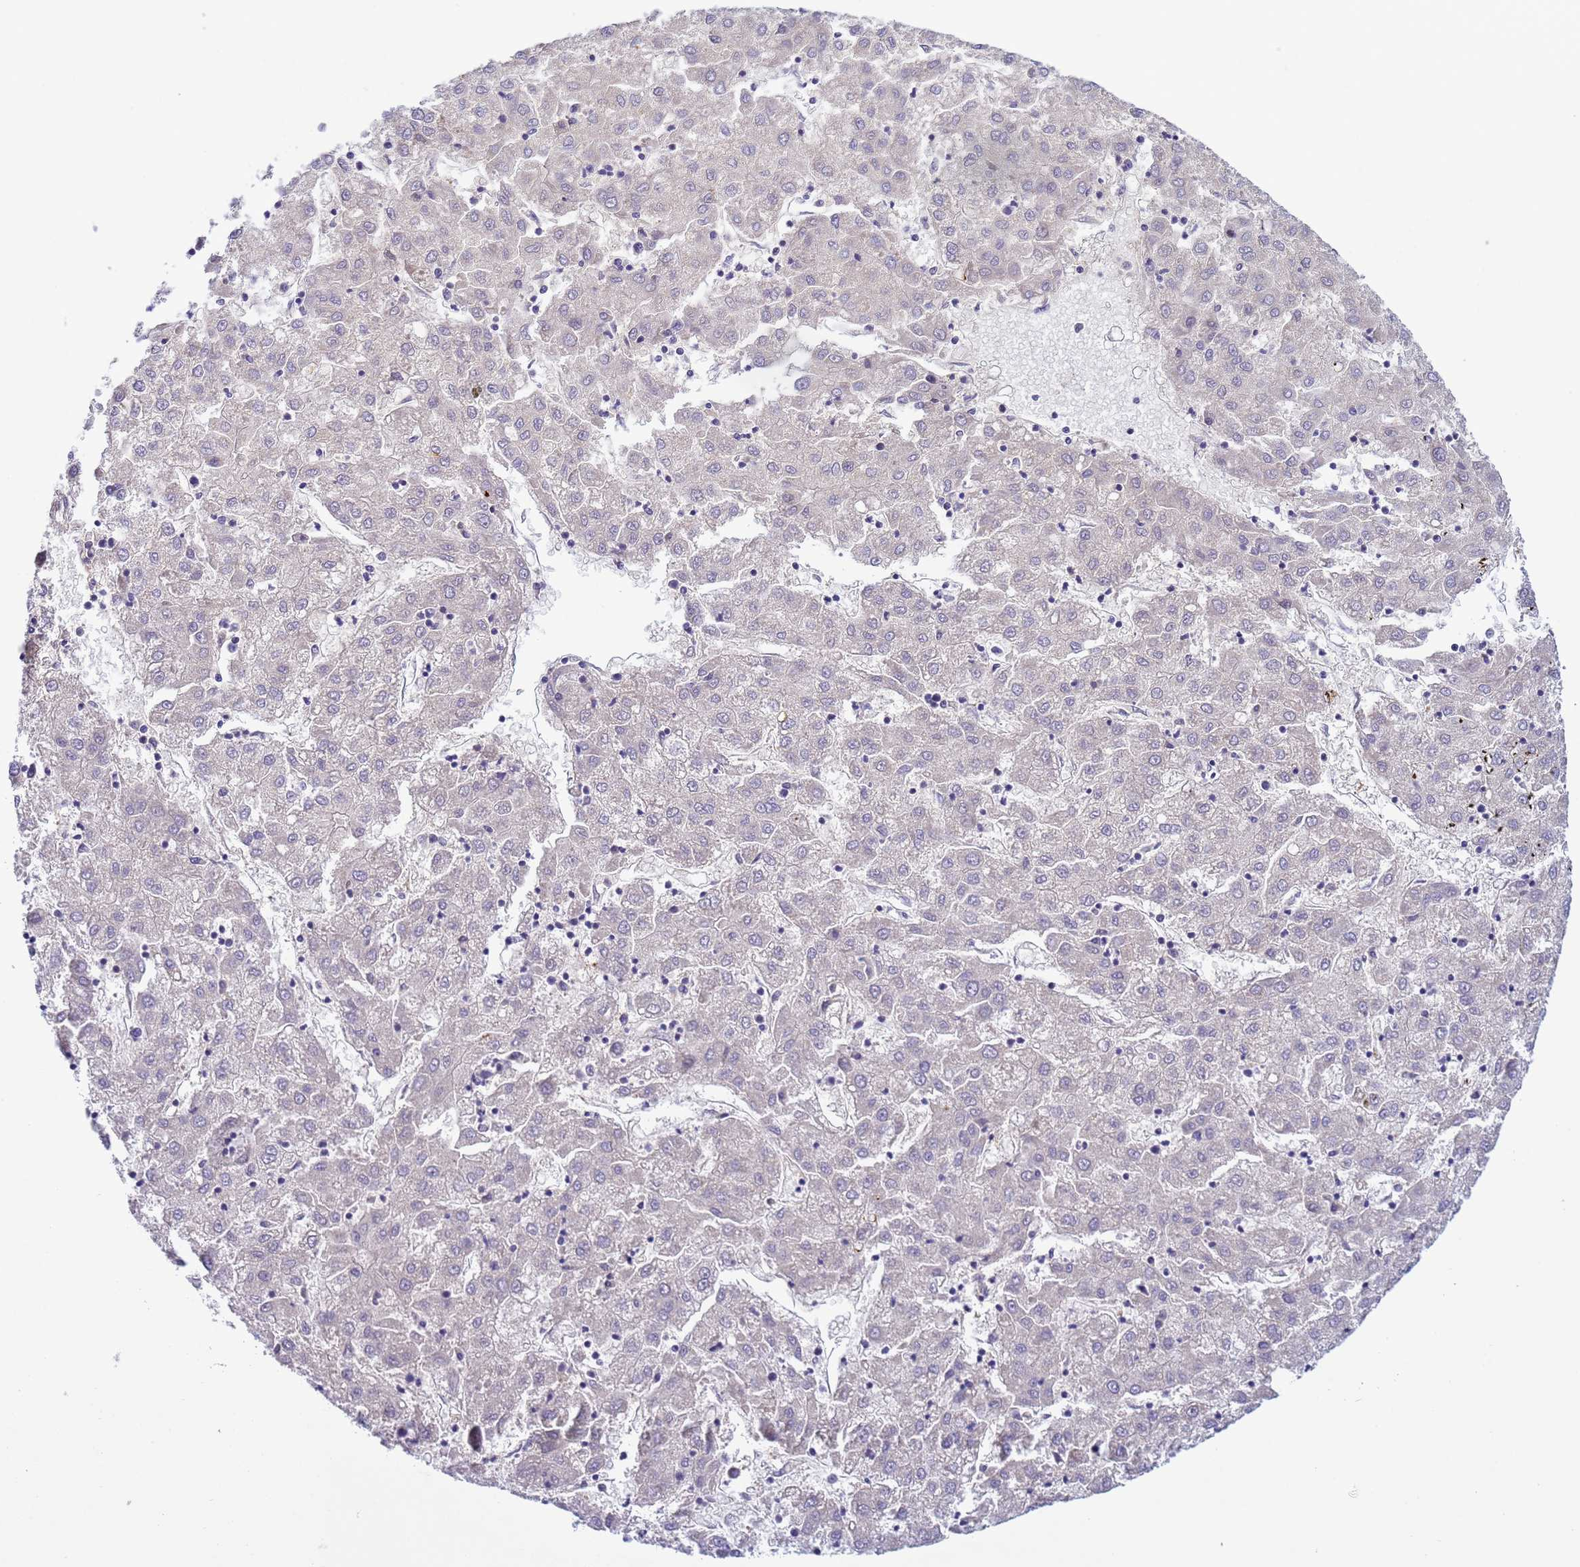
{"staining": {"intensity": "negative", "quantity": "none", "location": "none"}, "tissue": "liver cancer", "cell_type": "Tumor cells", "image_type": "cancer", "snomed": [{"axis": "morphology", "description": "Carcinoma, Hepatocellular, NOS"}, {"axis": "topography", "description": "Liver"}], "caption": "An immunohistochemistry (IHC) histopathology image of liver hepatocellular carcinoma is shown. There is no staining in tumor cells of liver hepatocellular carcinoma.", "gene": "NPEPPS", "patient": {"sex": "male", "age": 72}}